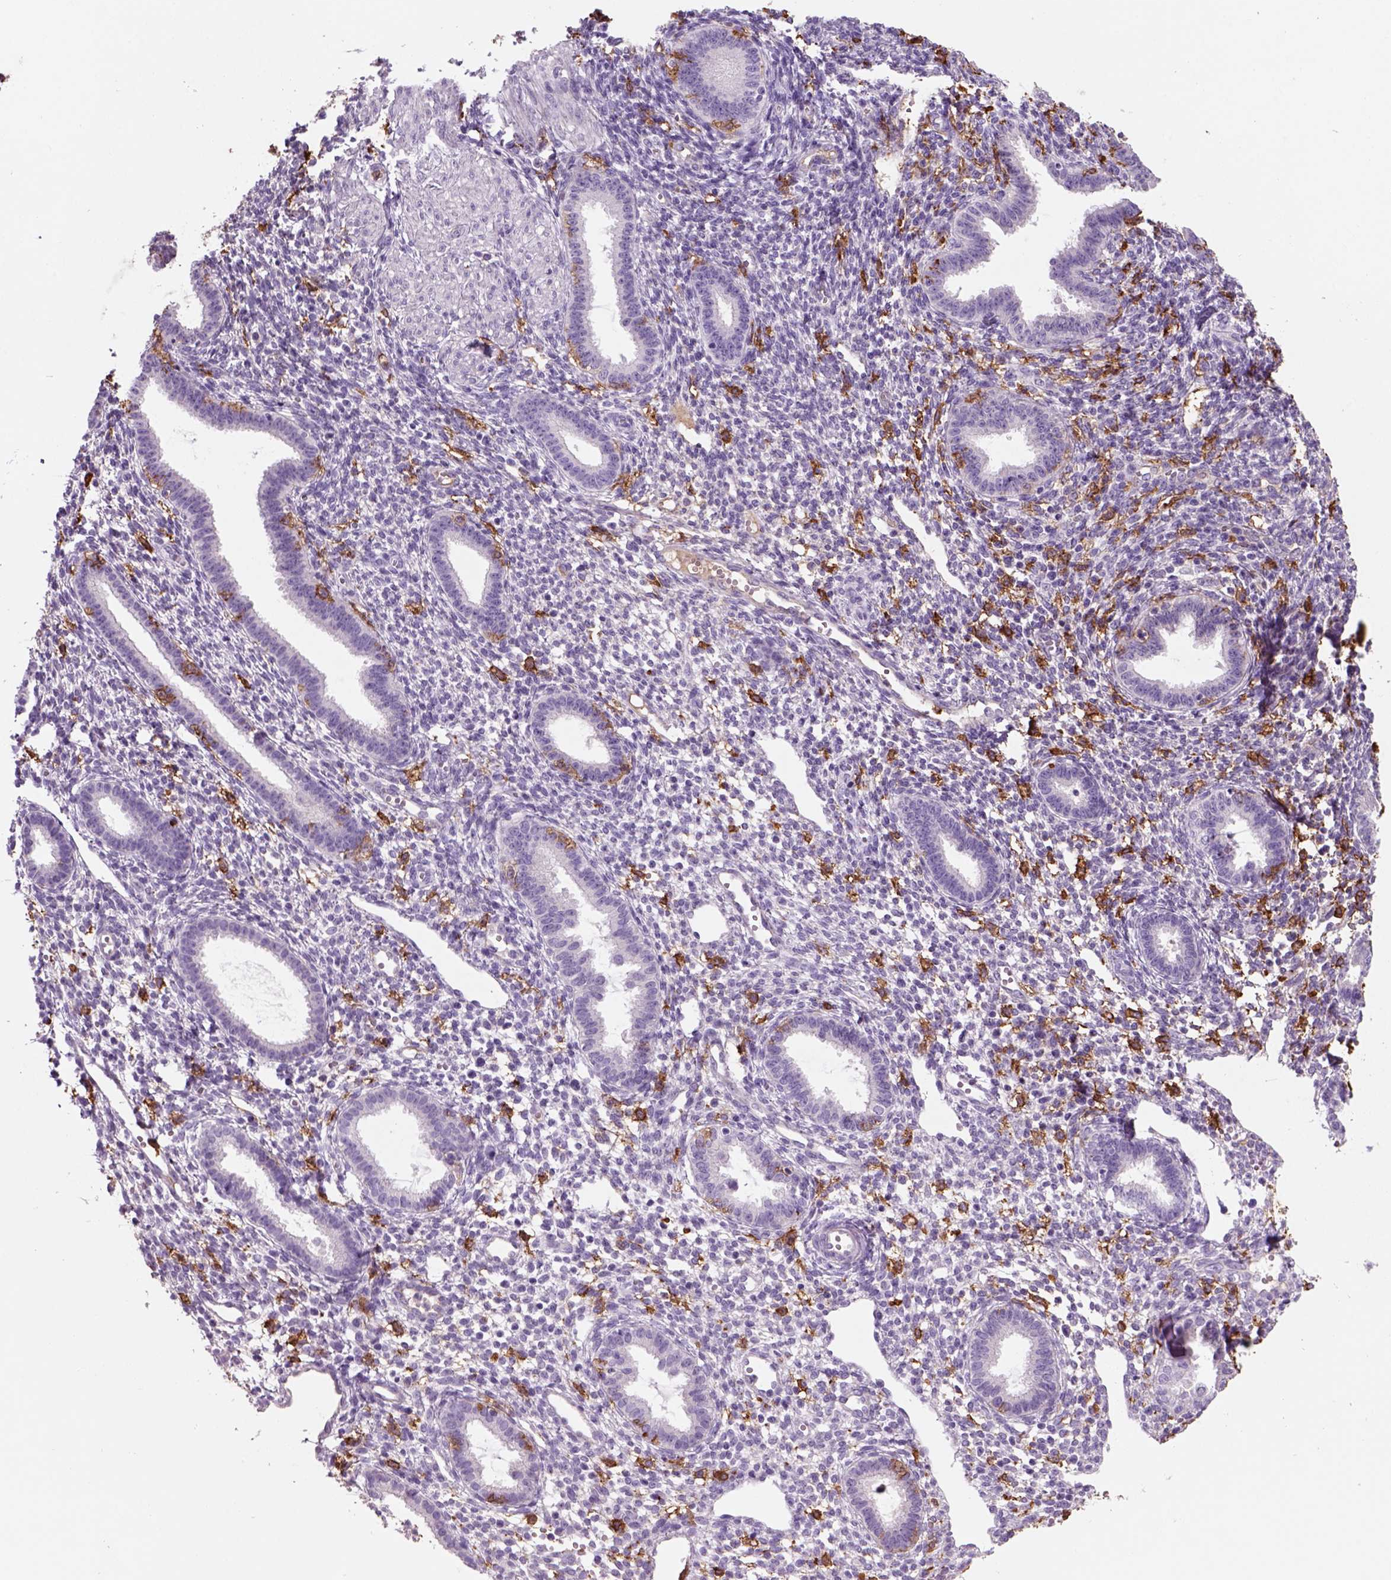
{"staining": {"intensity": "negative", "quantity": "none", "location": "none"}, "tissue": "endometrium", "cell_type": "Cells in endometrial stroma", "image_type": "normal", "snomed": [{"axis": "morphology", "description": "Normal tissue, NOS"}, {"axis": "topography", "description": "Endometrium"}], "caption": "Normal endometrium was stained to show a protein in brown. There is no significant staining in cells in endometrial stroma. Brightfield microscopy of immunohistochemistry stained with DAB (brown) and hematoxylin (blue), captured at high magnification.", "gene": "CD14", "patient": {"sex": "female", "age": 36}}